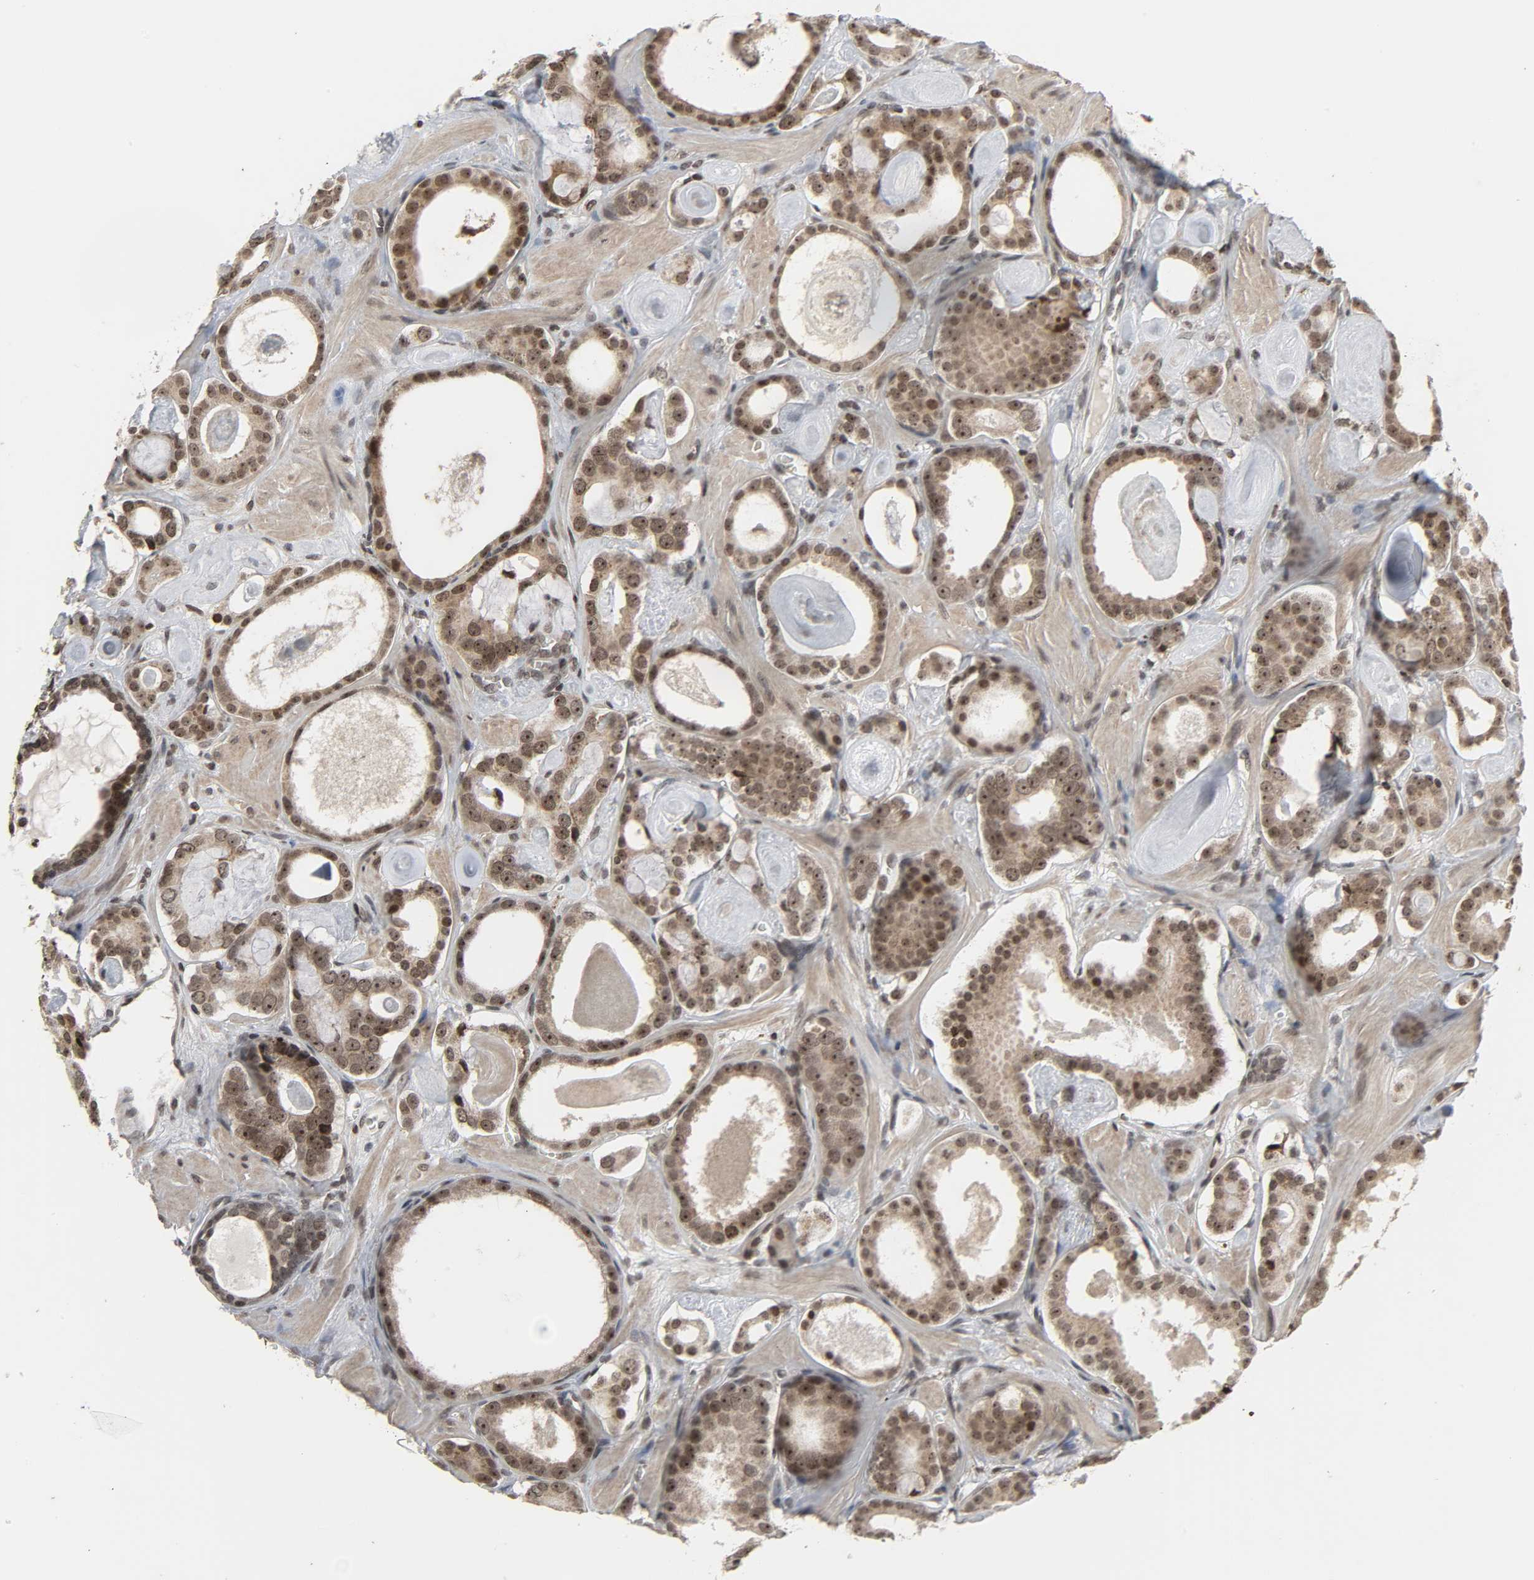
{"staining": {"intensity": "moderate", "quantity": "25%-75%", "location": "nuclear"}, "tissue": "prostate cancer", "cell_type": "Tumor cells", "image_type": "cancer", "snomed": [{"axis": "morphology", "description": "Adenocarcinoma, Low grade"}, {"axis": "topography", "description": "Prostate"}], "caption": "Tumor cells show medium levels of moderate nuclear positivity in approximately 25%-75% of cells in low-grade adenocarcinoma (prostate). (brown staining indicates protein expression, while blue staining denotes nuclei).", "gene": "XRCC1", "patient": {"sex": "male", "age": 57}}